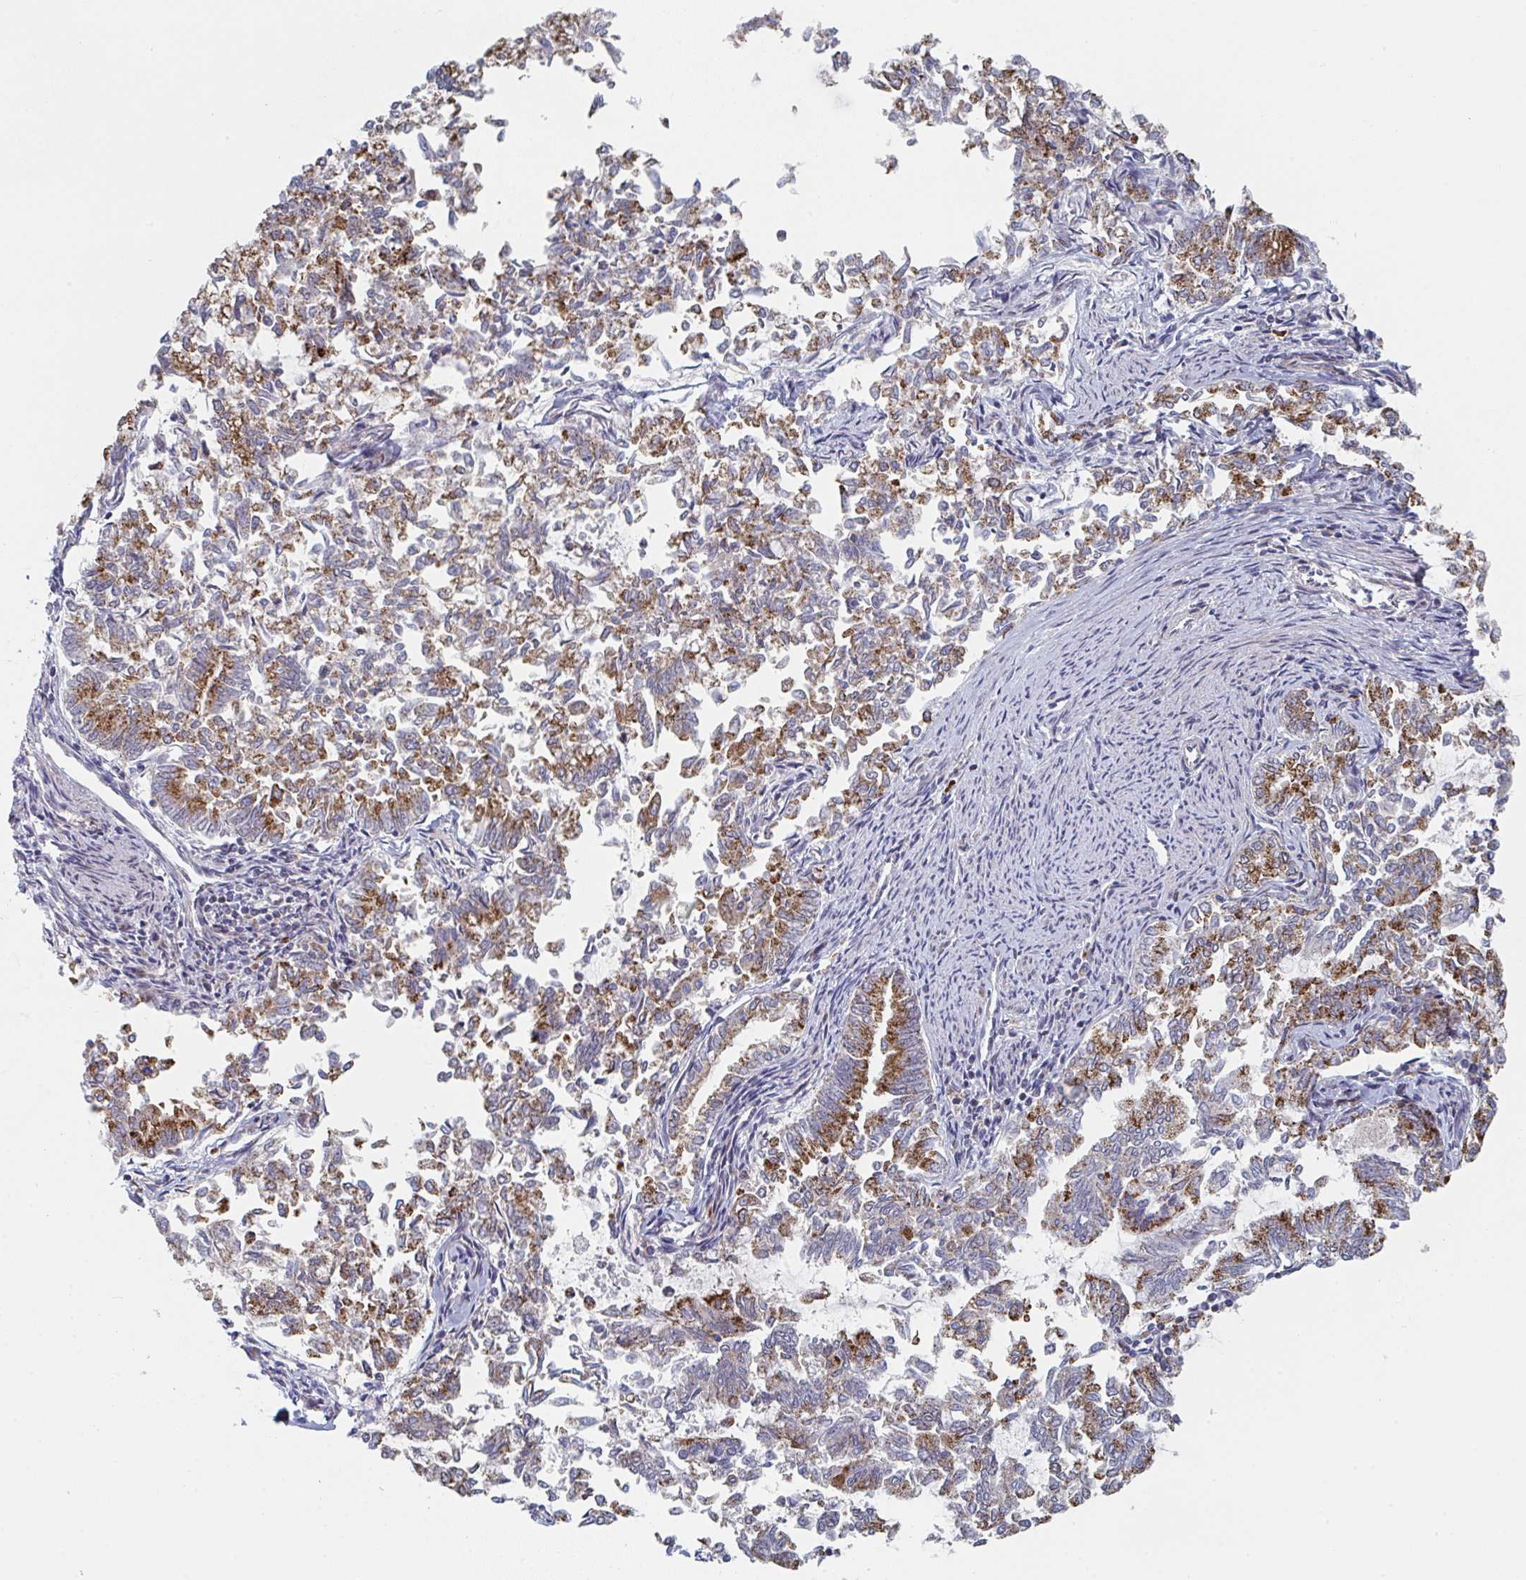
{"staining": {"intensity": "moderate", "quantity": ">75%", "location": "cytoplasmic/membranous"}, "tissue": "endometrial cancer", "cell_type": "Tumor cells", "image_type": "cancer", "snomed": [{"axis": "morphology", "description": "Adenocarcinoma, NOS"}, {"axis": "topography", "description": "Endometrium"}], "caption": "An immunohistochemistry histopathology image of neoplastic tissue is shown. Protein staining in brown highlights moderate cytoplasmic/membranous positivity in endometrial cancer within tumor cells.", "gene": "ZNF644", "patient": {"sex": "female", "age": 79}}